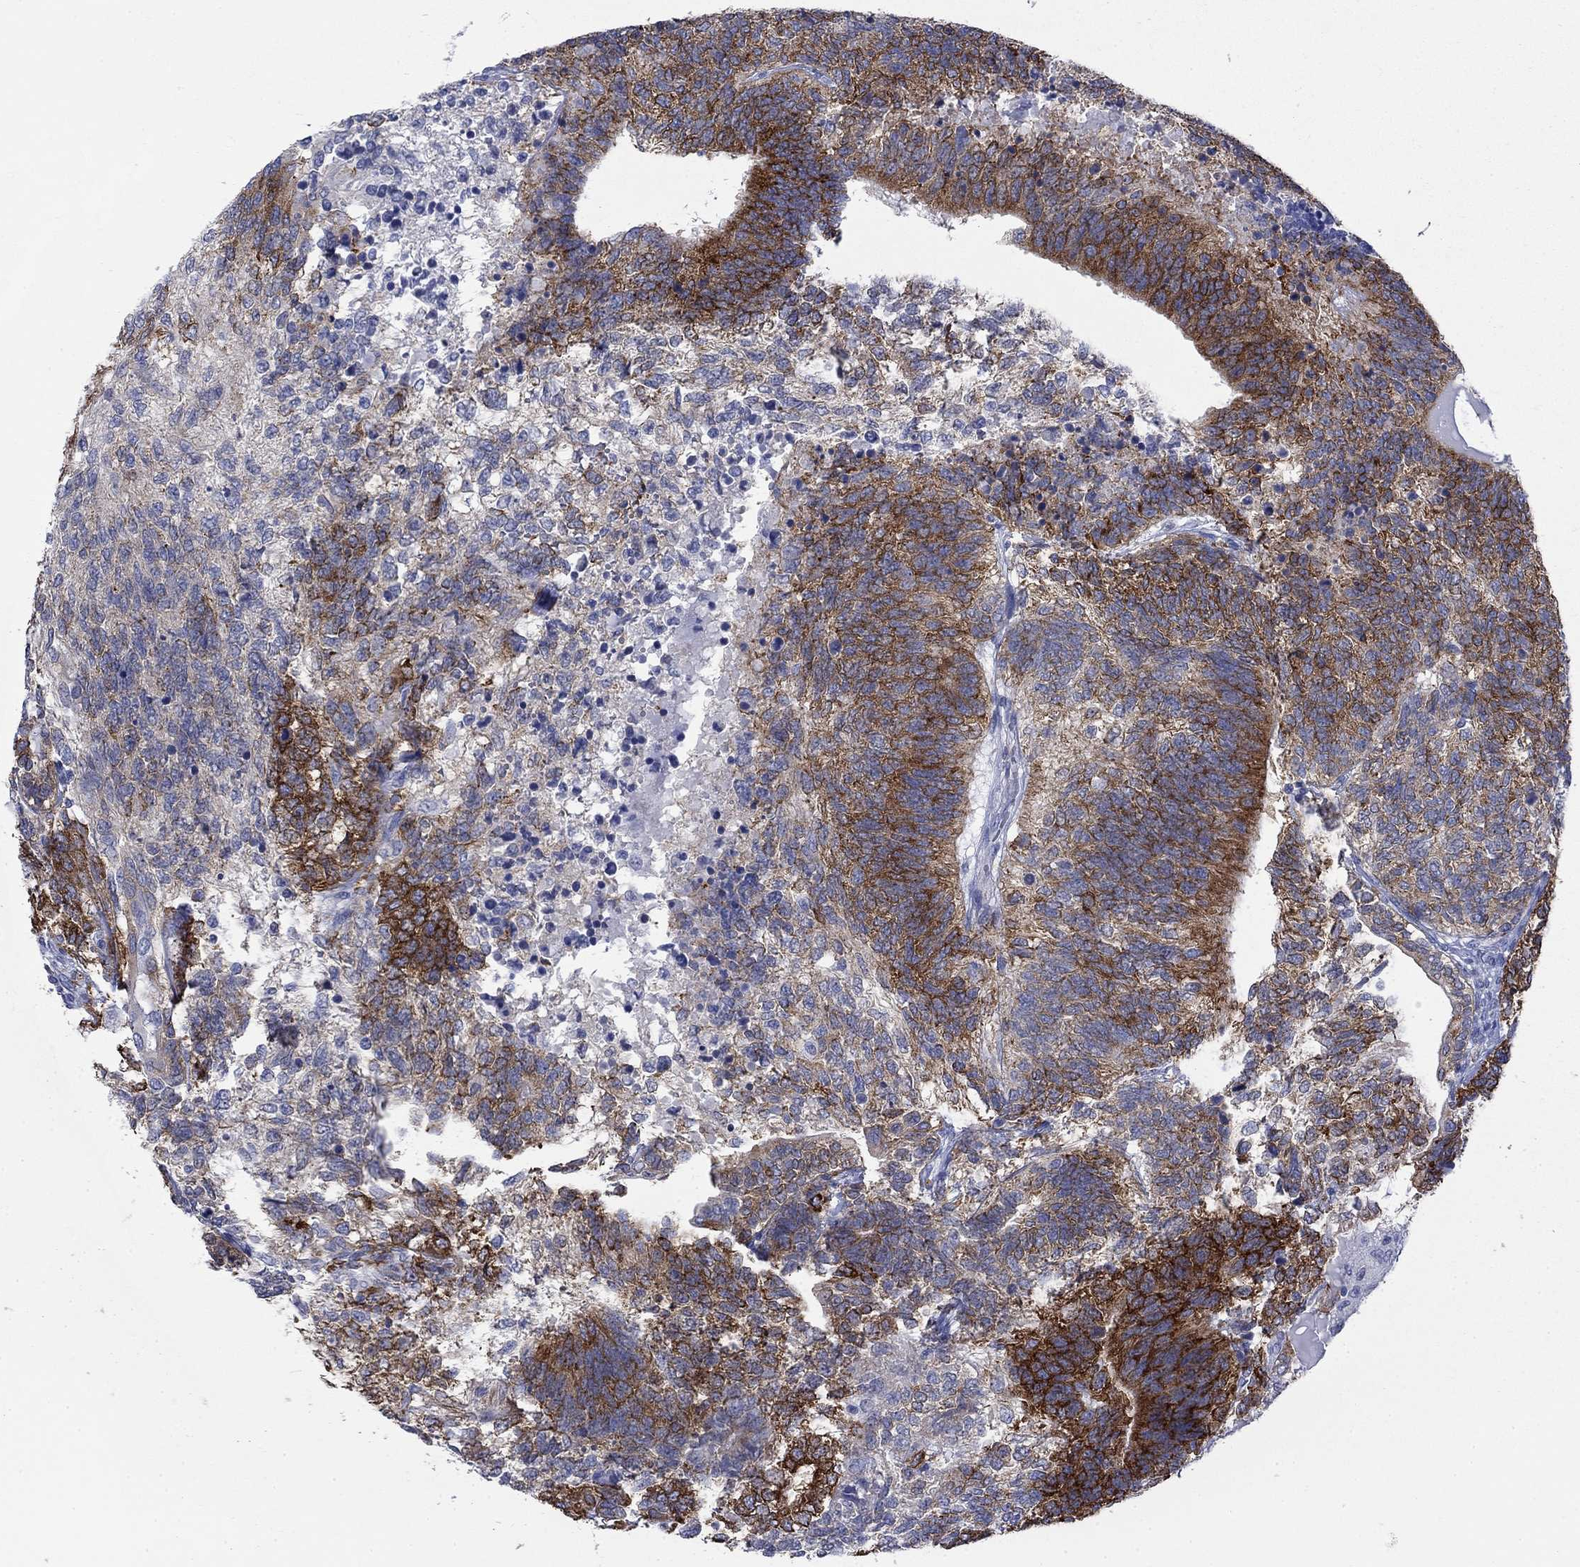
{"staining": {"intensity": "strong", "quantity": "25%-75%", "location": "cytoplasmic/membranous"}, "tissue": "testis cancer", "cell_type": "Tumor cells", "image_type": "cancer", "snomed": [{"axis": "morphology", "description": "Seminoma, NOS"}, {"axis": "morphology", "description": "Carcinoma, Embryonal, NOS"}, {"axis": "topography", "description": "Testis"}], "caption": "Immunohistochemistry micrograph of neoplastic tissue: human testis cancer (embryonal carcinoma) stained using immunohistochemistry shows high levels of strong protein expression localized specifically in the cytoplasmic/membranous of tumor cells, appearing as a cytoplasmic/membranous brown color.", "gene": "IGF2BP3", "patient": {"sex": "male", "age": 41}}